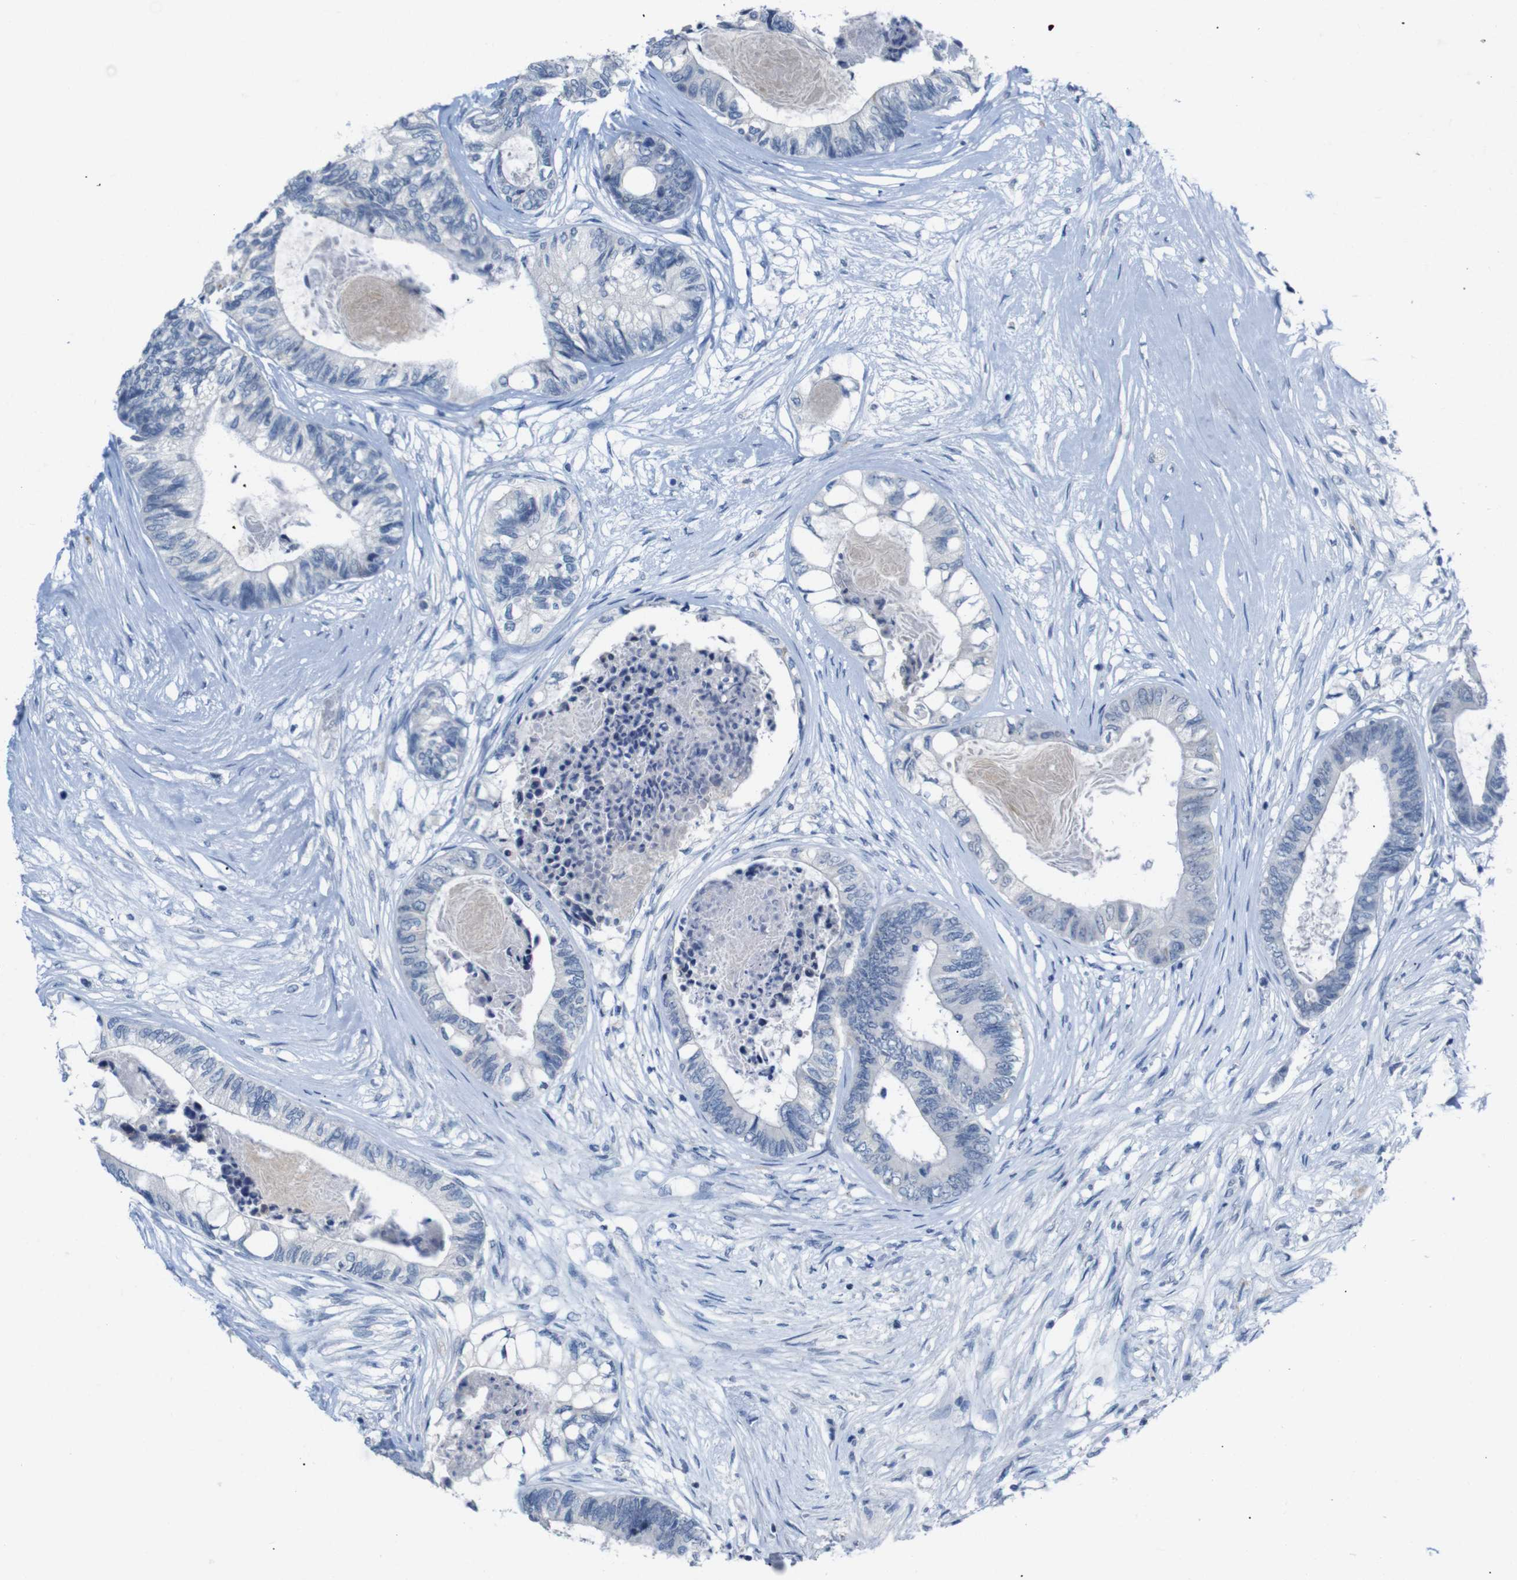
{"staining": {"intensity": "negative", "quantity": "none", "location": "none"}, "tissue": "colorectal cancer", "cell_type": "Tumor cells", "image_type": "cancer", "snomed": [{"axis": "morphology", "description": "Adenocarcinoma, NOS"}, {"axis": "topography", "description": "Rectum"}], "caption": "This image is of colorectal cancer stained with IHC to label a protein in brown with the nuclei are counter-stained blue. There is no staining in tumor cells.", "gene": "CHRM5", "patient": {"sex": "male", "age": 63}}